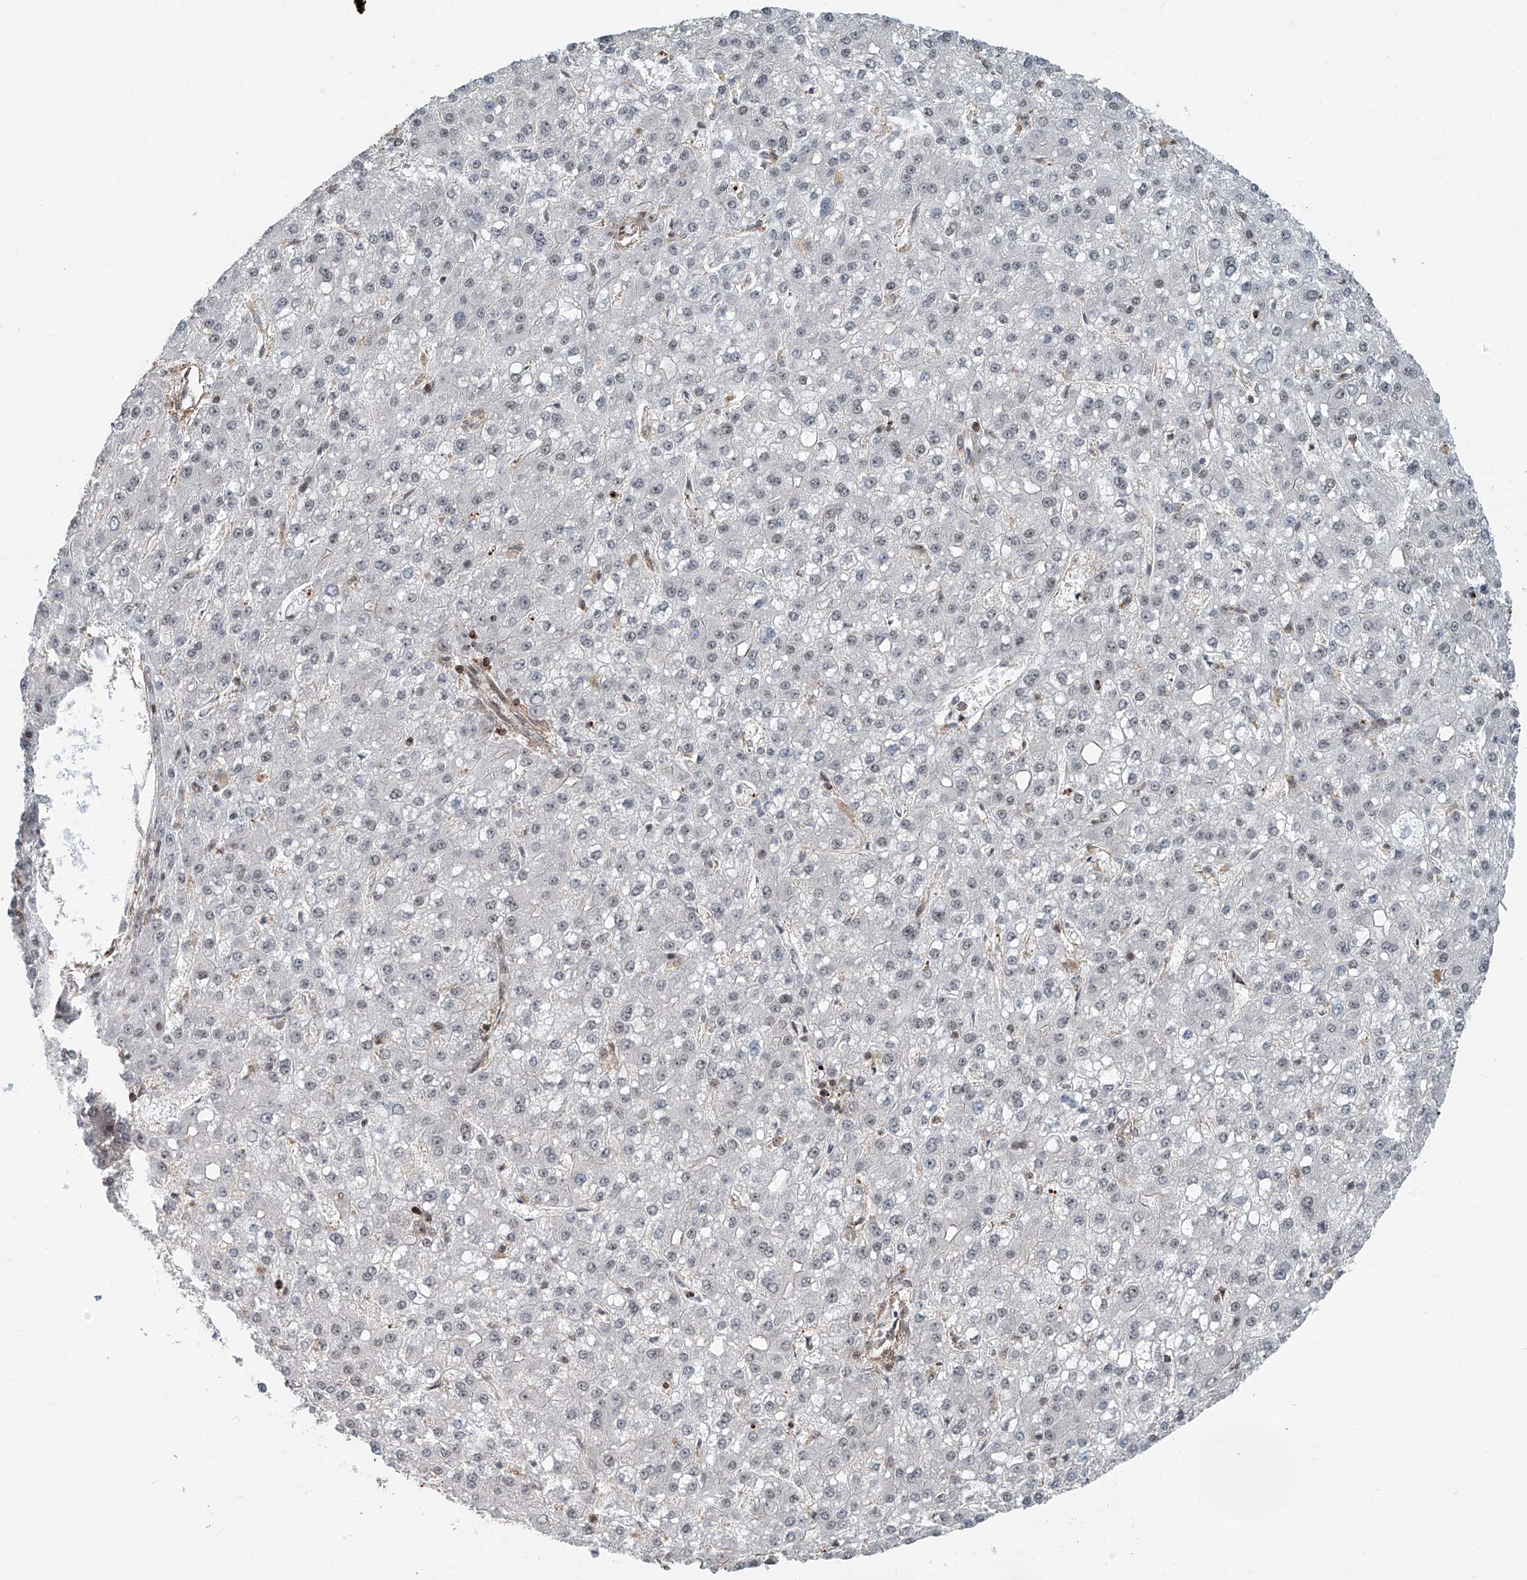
{"staining": {"intensity": "weak", "quantity": "25%-75%", "location": "nuclear"}, "tissue": "liver cancer", "cell_type": "Tumor cells", "image_type": "cancer", "snomed": [{"axis": "morphology", "description": "Carcinoma, Hepatocellular, NOS"}, {"axis": "topography", "description": "Liver"}], "caption": "Immunohistochemical staining of liver hepatocellular carcinoma reveals weak nuclear protein expression in about 25%-75% of tumor cells. (IHC, brightfield microscopy, high magnification).", "gene": "SDE2", "patient": {"sex": "male", "age": 67}}